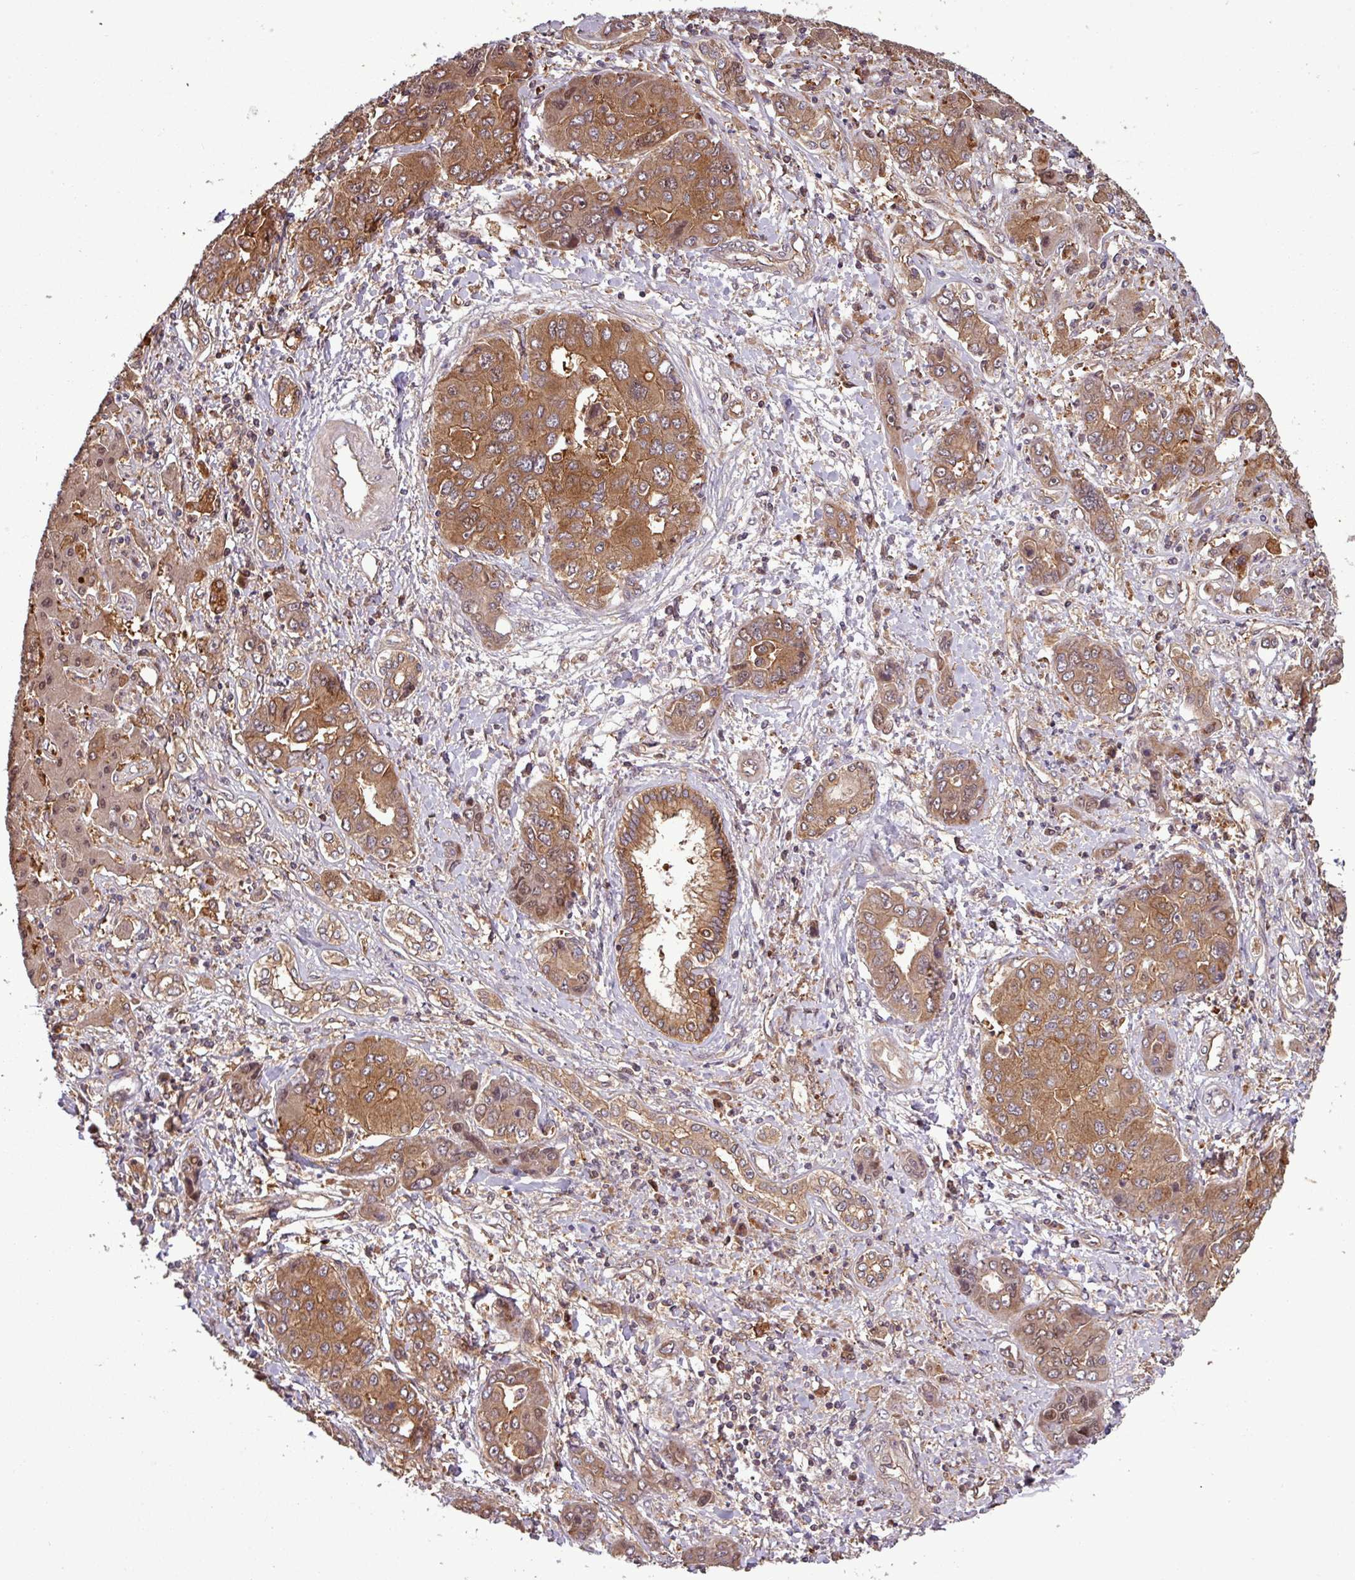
{"staining": {"intensity": "moderate", "quantity": ">75%", "location": "cytoplasmic/membranous"}, "tissue": "liver cancer", "cell_type": "Tumor cells", "image_type": "cancer", "snomed": [{"axis": "morphology", "description": "Cholangiocarcinoma"}, {"axis": "topography", "description": "Liver"}], "caption": "DAB (3,3'-diaminobenzidine) immunohistochemical staining of liver cancer displays moderate cytoplasmic/membranous protein expression in about >75% of tumor cells.", "gene": "SIRPB2", "patient": {"sex": "male", "age": 67}}